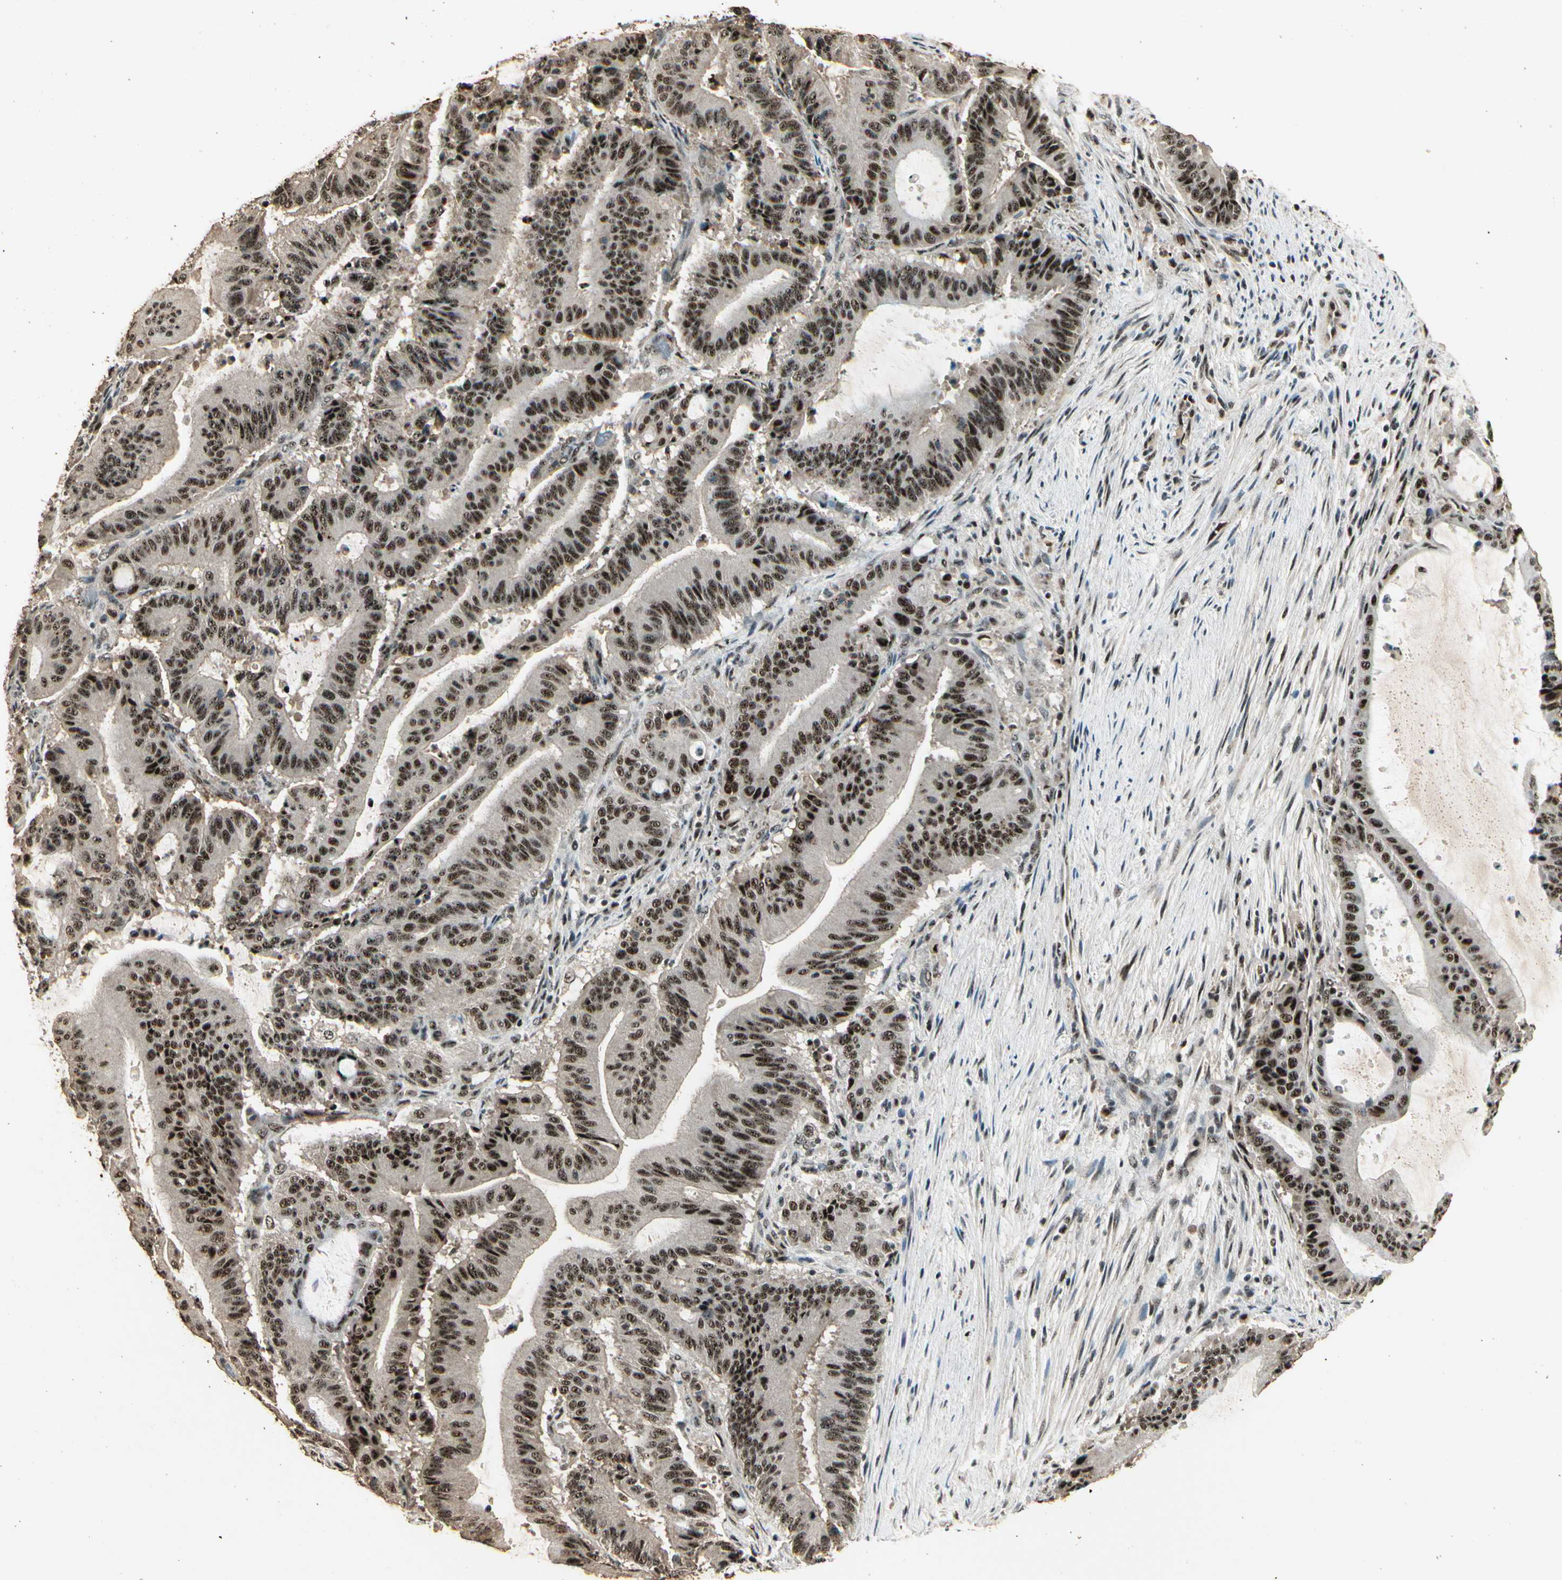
{"staining": {"intensity": "strong", "quantity": ">75%", "location": "nuclear"}, "tissue": "liver cancer", "cell_type": "Tumor cells", "image_type": "cancer", "snomed": [{"axis": "morphology", "description": "Cholangiocarcinoma"}, {"axis": "topography", "description": "Liver"}], "caption": "The histopathology image exhibits immunohistochemical staining of liver cancer (cholangiocarcinoma). There is strong nuclear expression is seen in approximately >75% of tumor cells. Immunohistochemistry stains the protein in brown and the nuclei are stained blue.", "gene": "RBM25", "patient": {"sex": "female", "age": 73}}